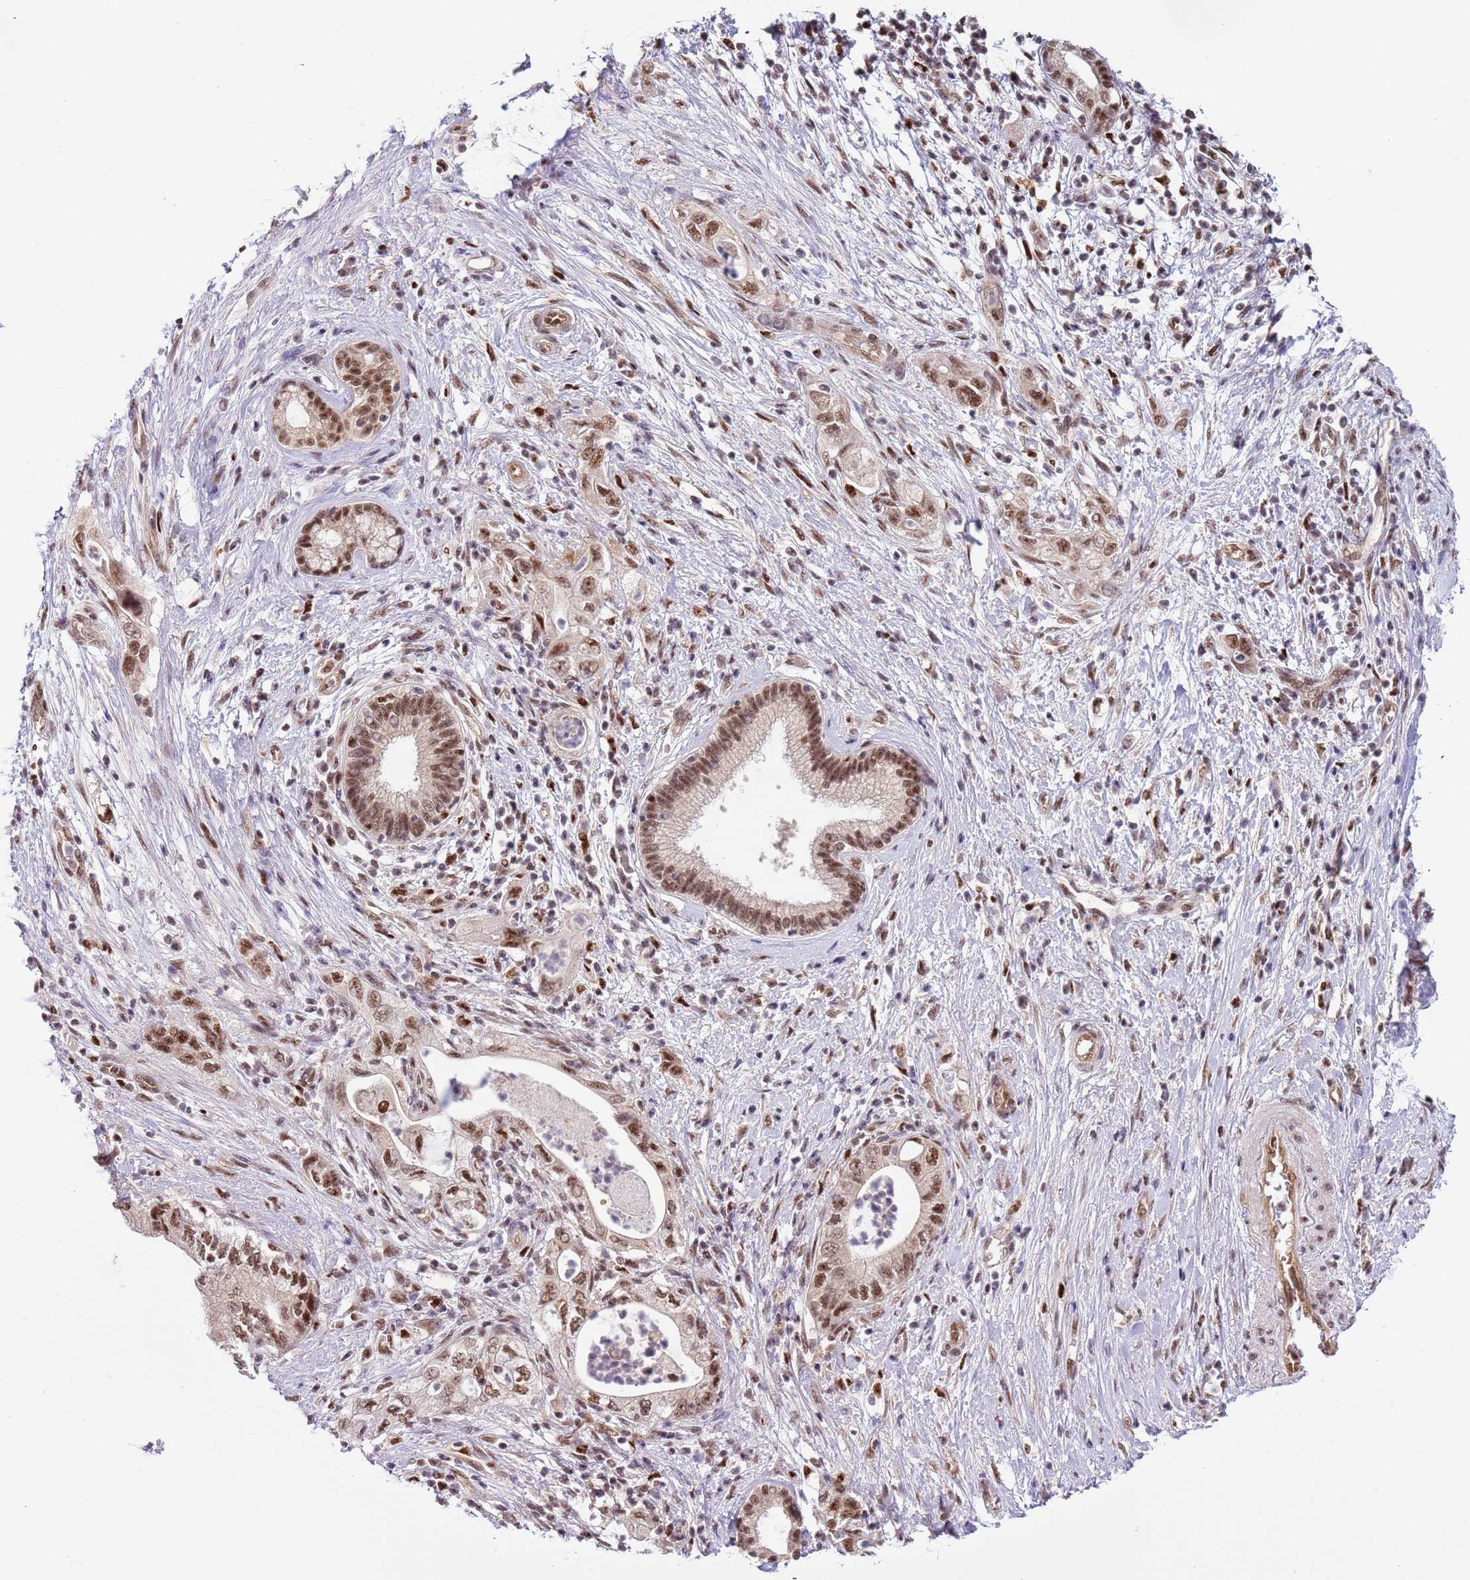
{"staining": {"intensity": "moderate", "quantity": ">75%", "location": "nuclear"}, "tissue": "pancreatic cancer", "cell_type": "Tumor cells", "image_type": "cancer", "snomed": [{"axis": "morphology", "description": "Adenocarcinoma, NOS"}, {"axis": "topography", "description": "Pancreas"}], "caption": "Brown immunohistochemical staining in pancreatic cancer (adenocarcinoma) displays moderate nuclear expression in approximately >75% of tumor cells. (DAB IHC with brightfield microscopy, high magnification).", "gene": "PRPF6", "patient": {"sex": "female", "age": 73}}